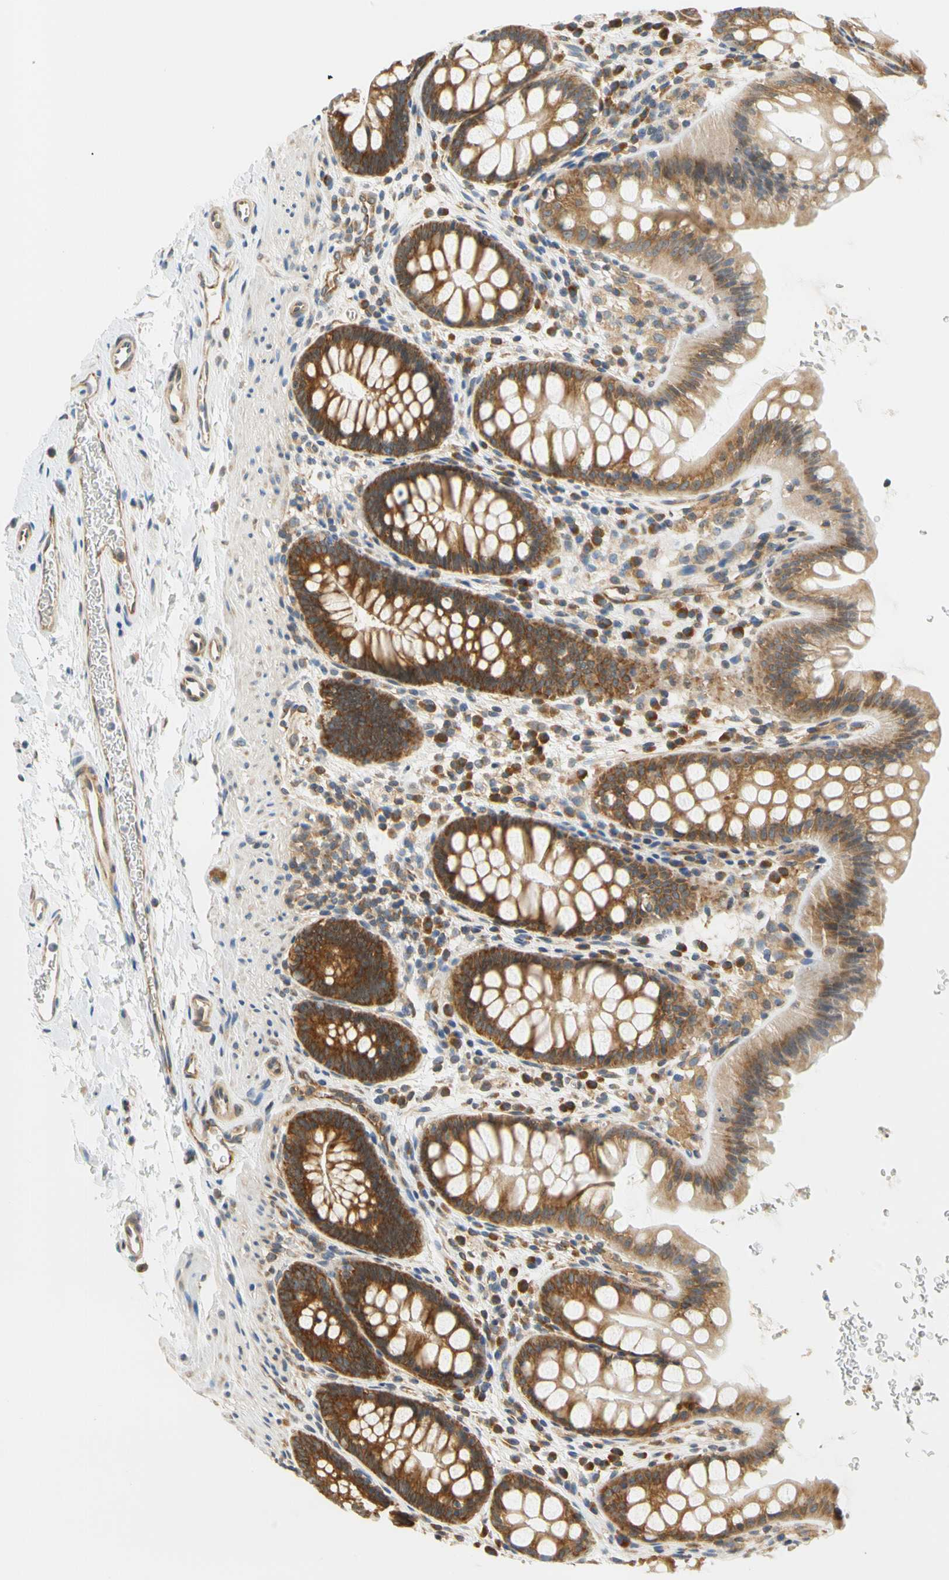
{"staining": {"intensity": "strong", "quantity": ">75%", "location": "cytoplasmic/membranous"}, "tissue": "rectum", "cell_type": "Glandular cells", "image_type": "normal", "snomed": [{"axis": "morphology", "description": "Normal tissue, NOS"}, {"axis": "topography", "description": "Rectum"}], "caption": "Protein staining displays strong cytoplasmic/membranous positivity in approximately >75% of glandular cells in benign rectum. Nuclei are stained in blue.", "gene": "LRRC47", "patient": {"sex": "female", "age": 24}}